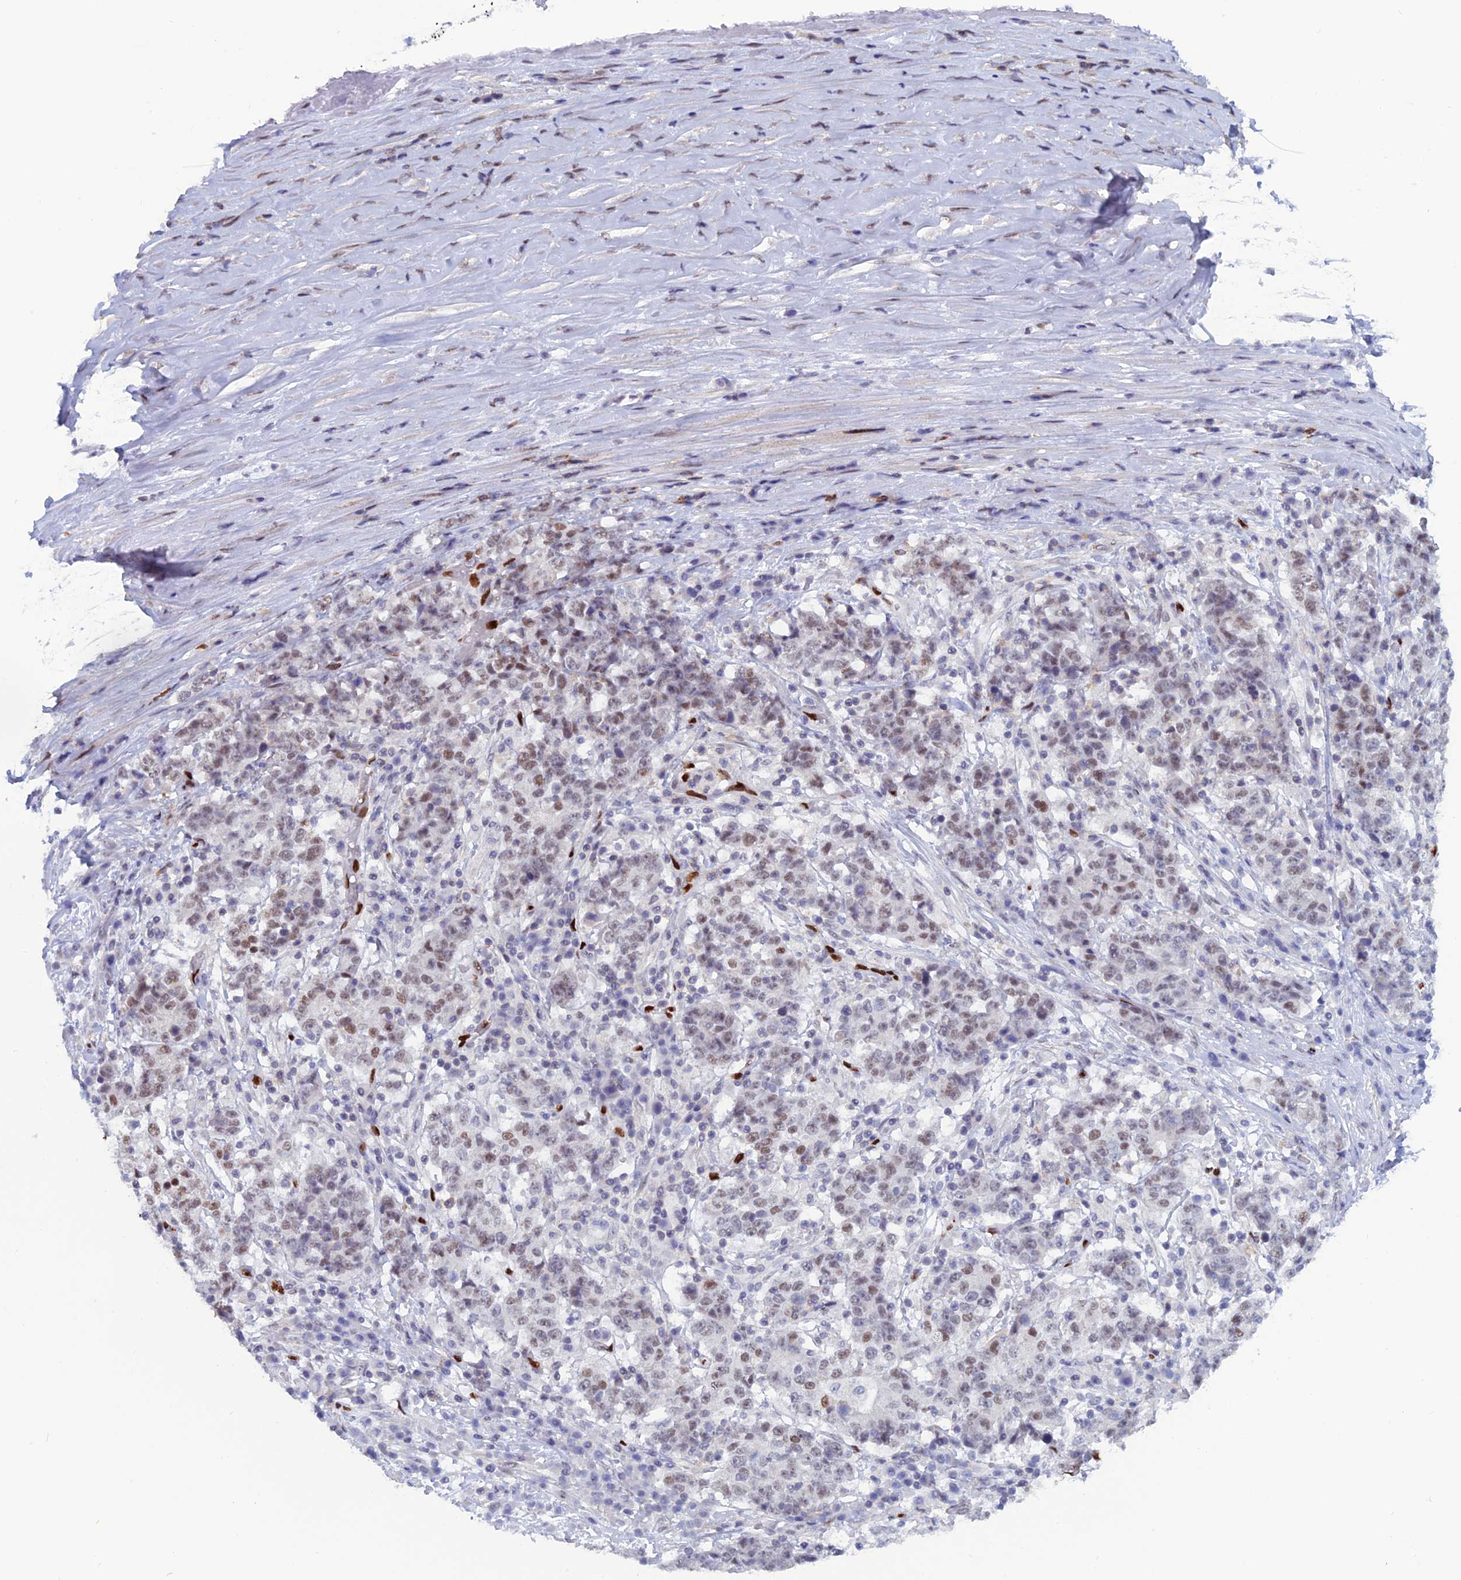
{"staining": {"intensity": "weak", "quantity": "25%-75%", "location": "nuclear"}, "tissue": "stomach cancer", "cell_type": "Tumor cells", "image_type": "cancer", "snomed": [{"axis": "morphology", "description": "Adenocarcinoma, NOS"}, {"axis": "topography", "description": "Stomach"}], "caption": "Weak nuclear expression for a protein is identified in approximately 25%-75% of tumor cells of stomach adenocarcinoma using immunohistochemistry.", "gene": "NOL4L", "patient": {"sex": "male", "age": 59}}